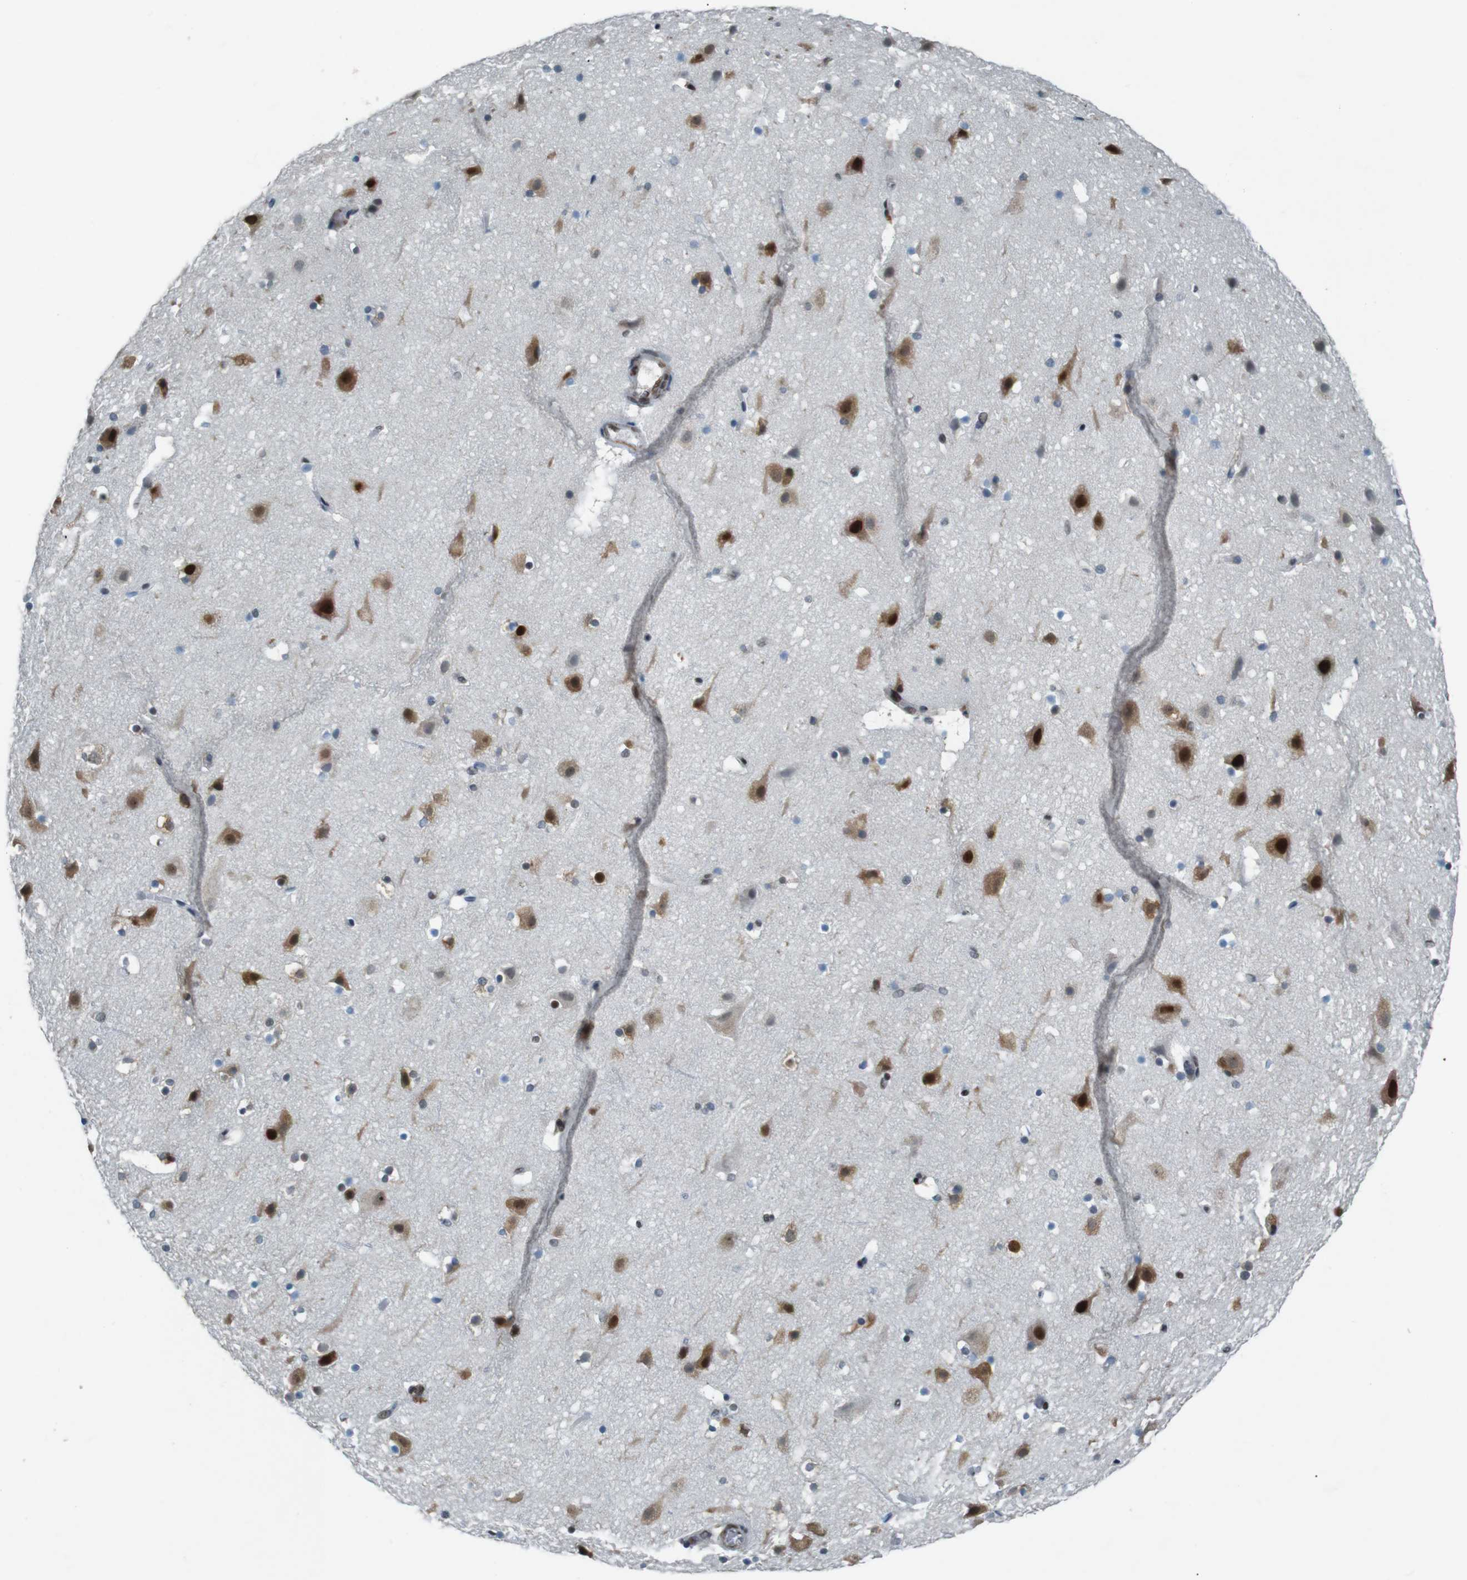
{"staining": {"intensity": "moderate", "quantity": ">75%", "location": "nuclear"}, "tissue": "cerebral cortex", "cell_type": "Endothelial cells", "image_type": "normal", "snomed": [{"axis": "morphology", "description": "Normal tissue, NOS"}, {"axis": "topography", "description": "Cerebral cortex"}], "caption": "Cerebral cortex stained for a protein displays moderate nuclear positivity in endothelial cells. (brown staining indicates protein expression, while blue staining denotes nuclei).", "gene": "HEXIM1", "patient": {"sex": "male", "age": 45}}